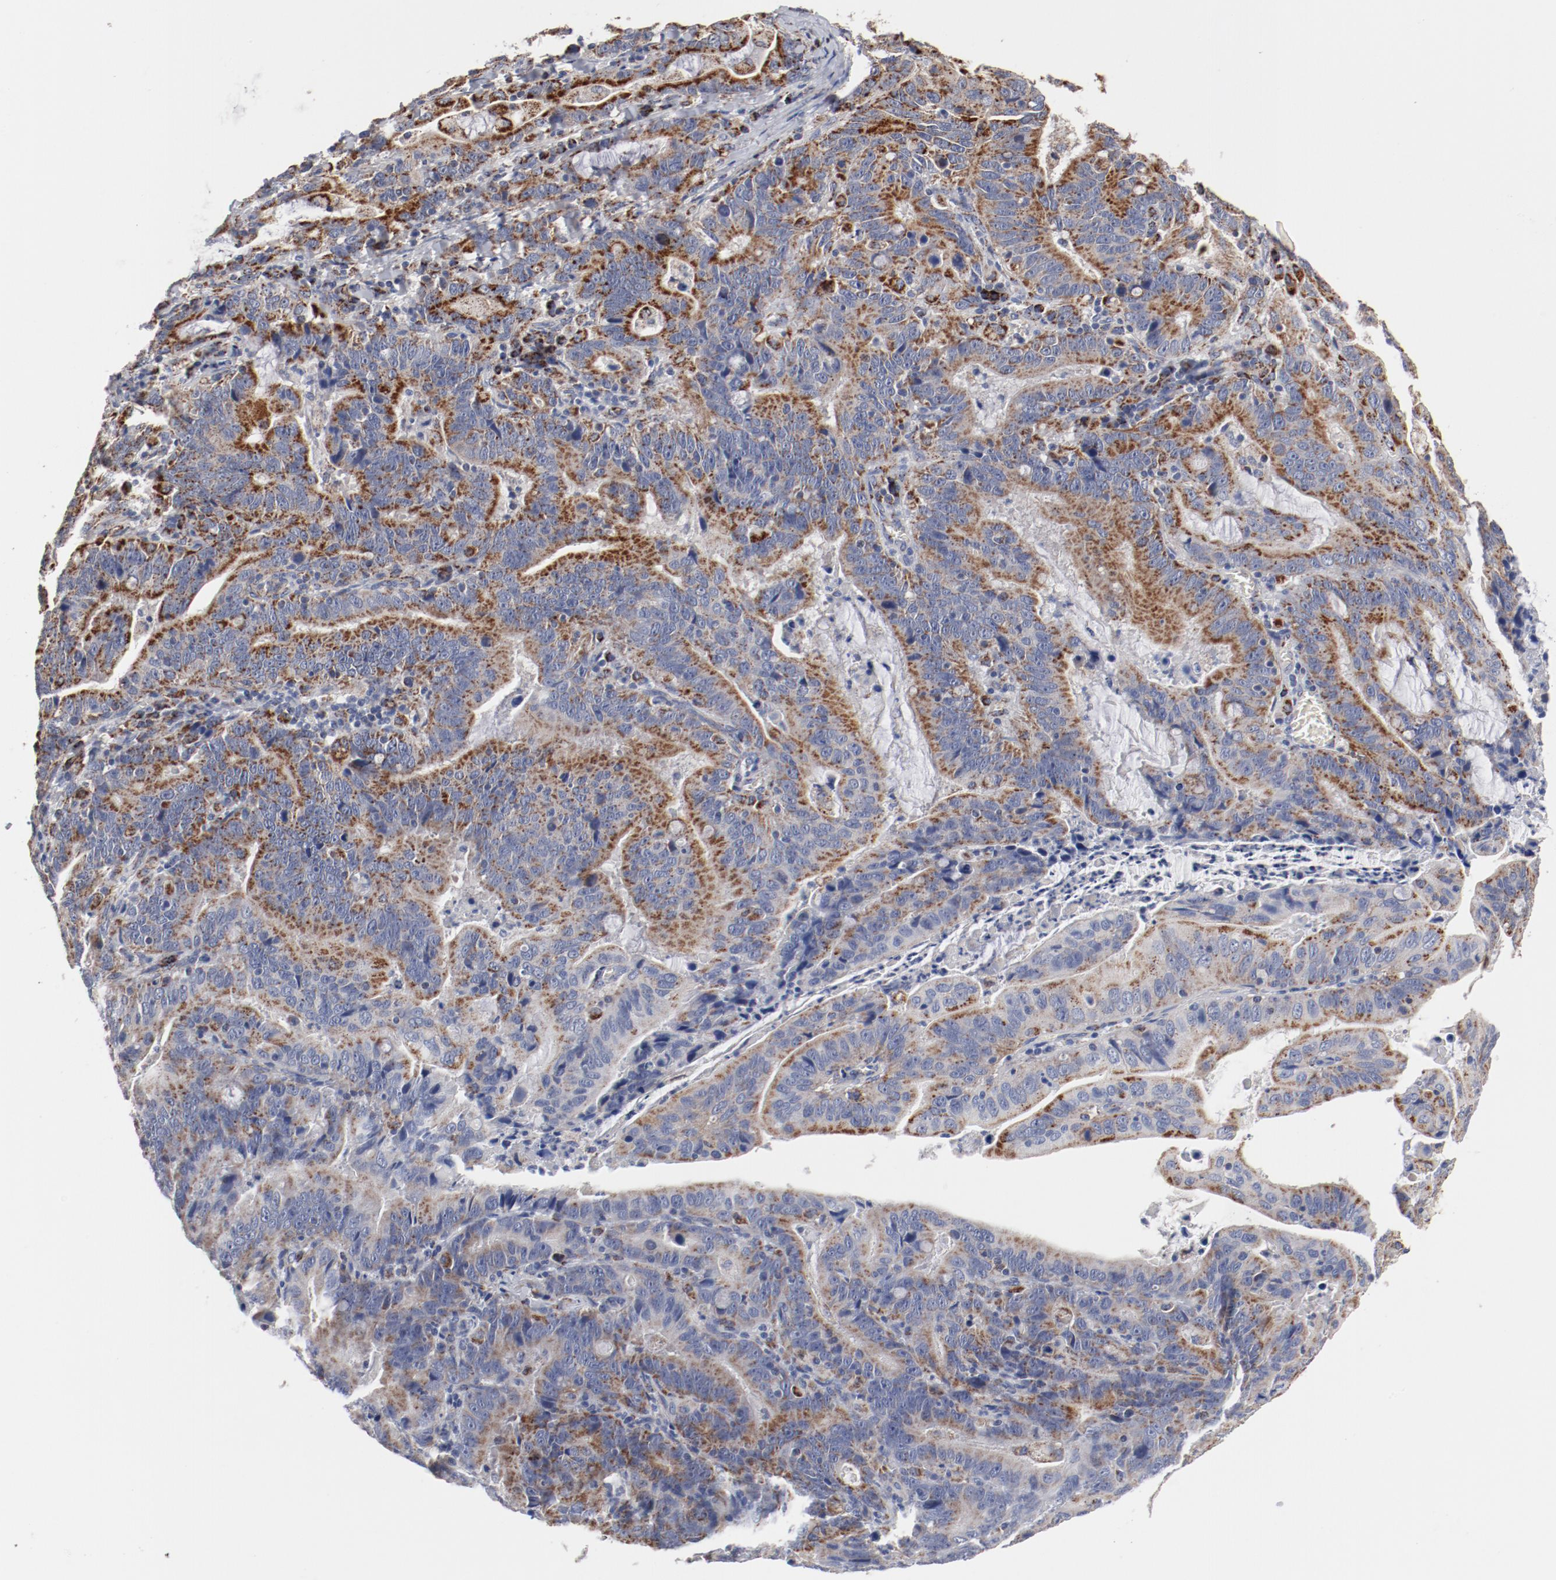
{"staining": {"intensity": "moderate", "quantity": ">75%", "location": "cytoplasmic/membranous"}, "tissue": "stomach cancer", "cell_type": "Tumor cells", "image_type": "cancer", "snomed": [{"axis": "morphology", "description": "Adenocarcinoma, NOS"}, {"axis": "topography", "description": "Stomach, upper"}], "caption": "Brown immunohistochemical staining in human stomach adenocarcinoma displays moderate cytoplasmic/membranous expression in approximately >75% of tumor cells.", "gene": "NDUFV2", "patient": {"sex": "male", "age": 63}}